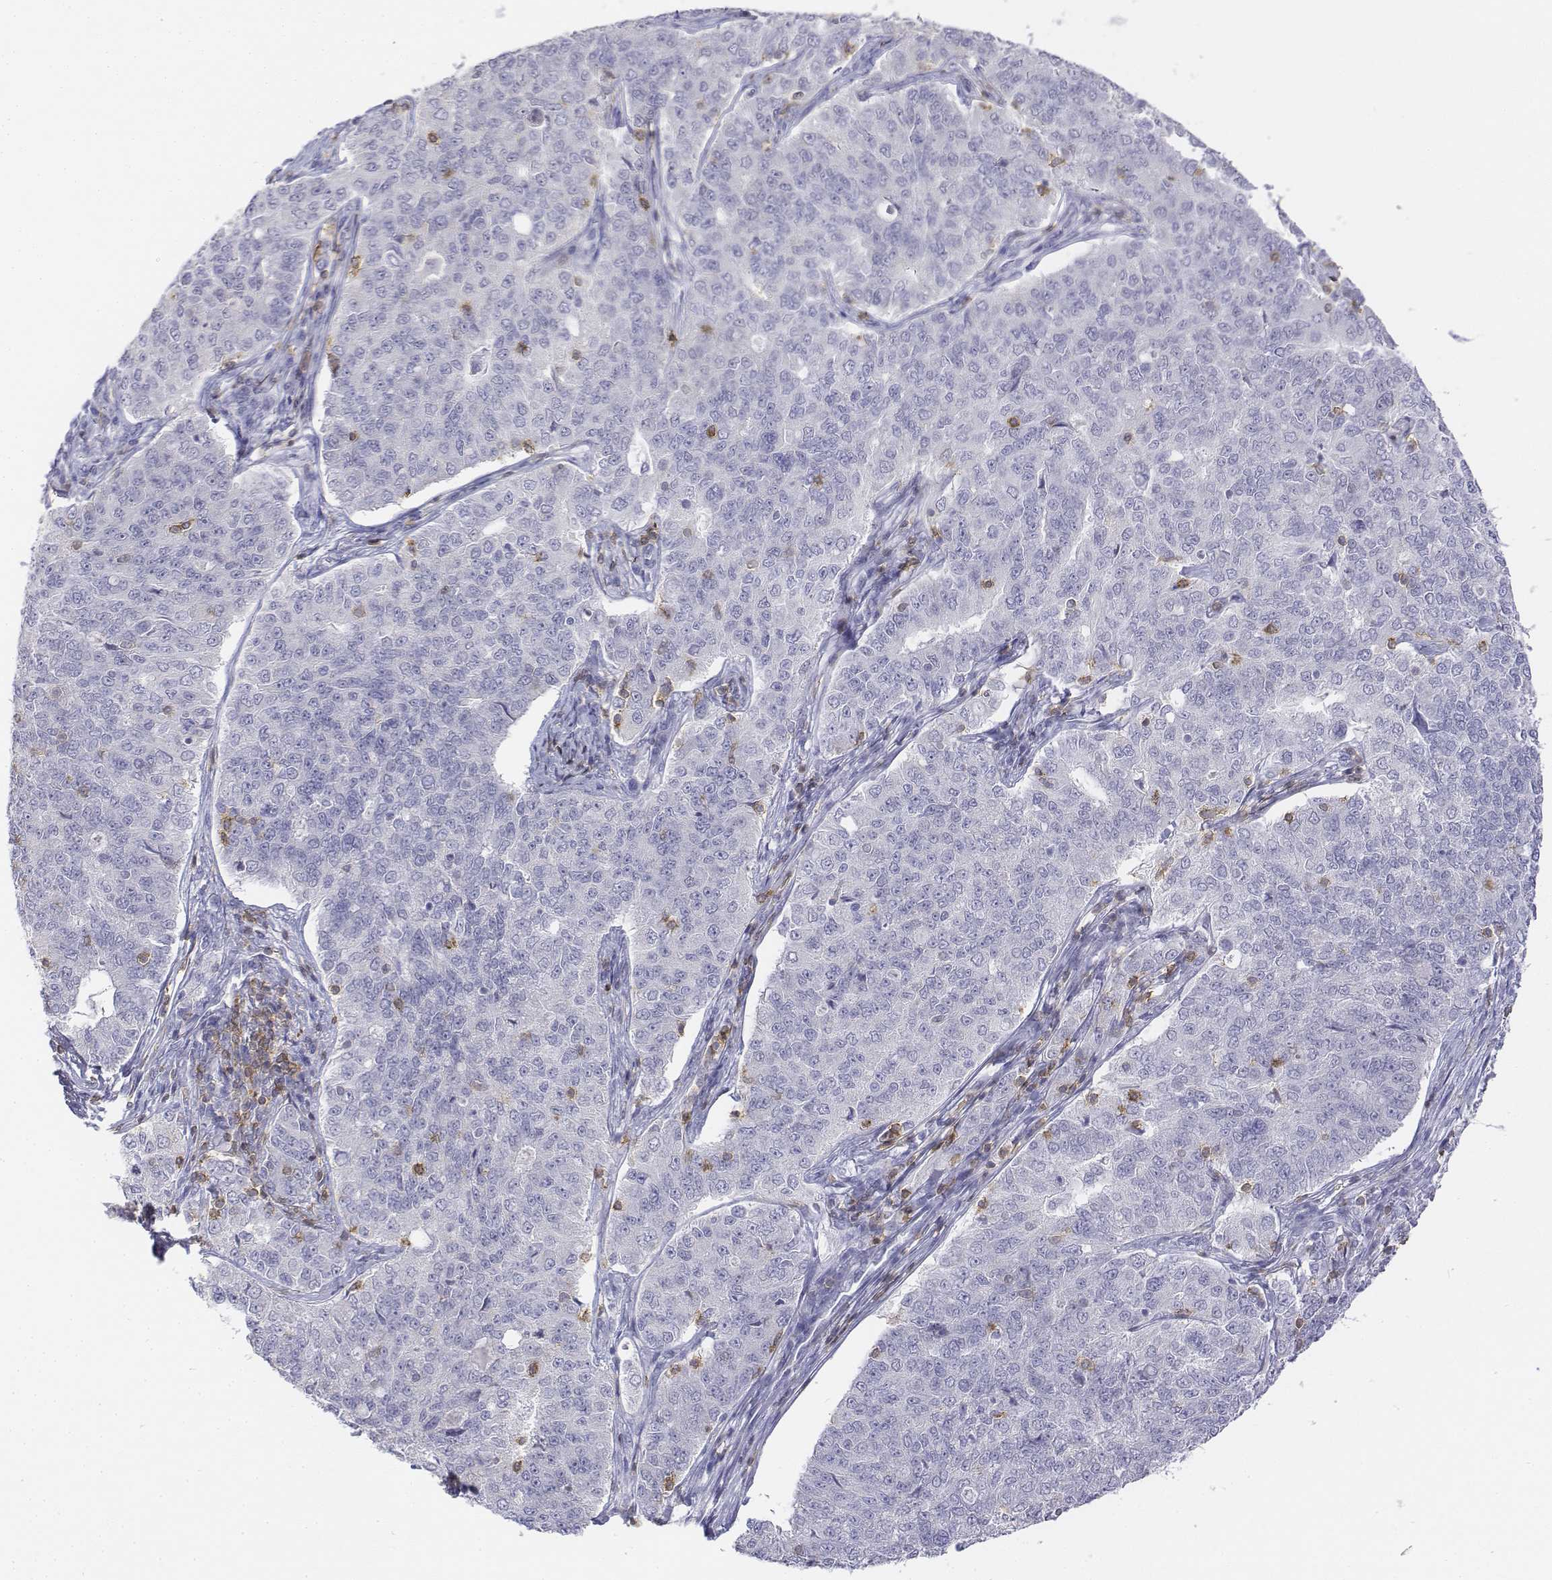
{"staining": {"intensity": "negative", "quantity": "none", "location": "none"}, "tissue": "endometrial cancer", "cell_type": "Tumor cells", "image_type": "cancer", "snomed": [{"axis": "morphology", "description": "Adenocarcinoma, NOS"}, {"axis": "topography", "description": "Endometrium"}], "caption": "There is no significant positivity in tumor cells of endometrial cancer.", "gene": "CD3E", "patient": {"sex": "female", "age": 43}}